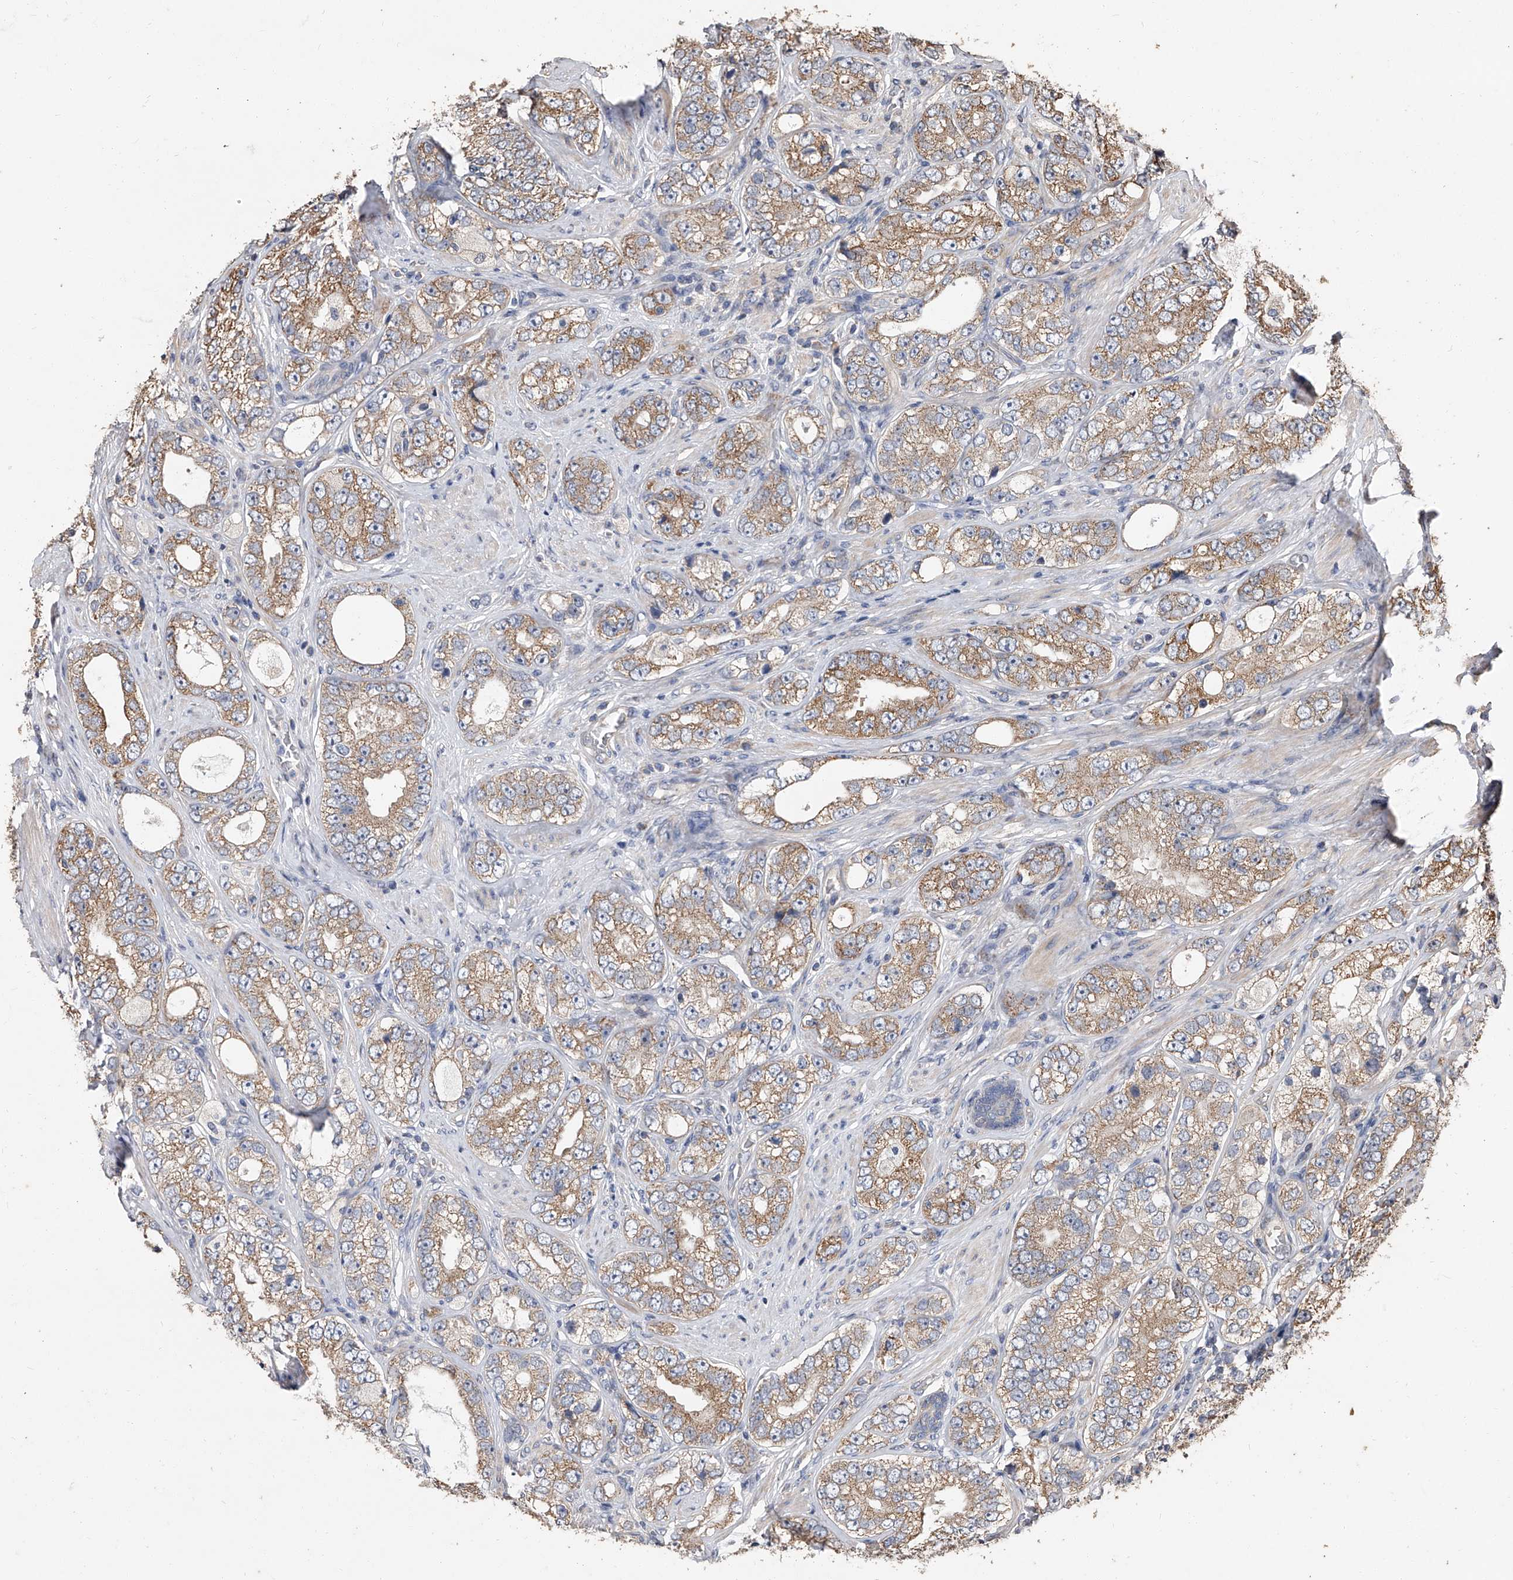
{"staining": {"intensity": "moderate", "quantity": ">75%", "location": "cytoplasmic/membranous"}, "tissue": "prostate cancer", "cell_type": "Tumor cells", "image_type": "cancer", "snomed": [{"axis": "morphology", "description": "Adenocarcinoma, High grade"}, {"axis": "topography", "description": "Prostate"}], "caption": "Protein staining reveals moderate cytoplasmic/membranous expression in about >75% of tumor cells in adenocarcinoma (high-grade) (prostate).", "gene": "LTV1", "patient": {"sex": "male", "age": 56}}